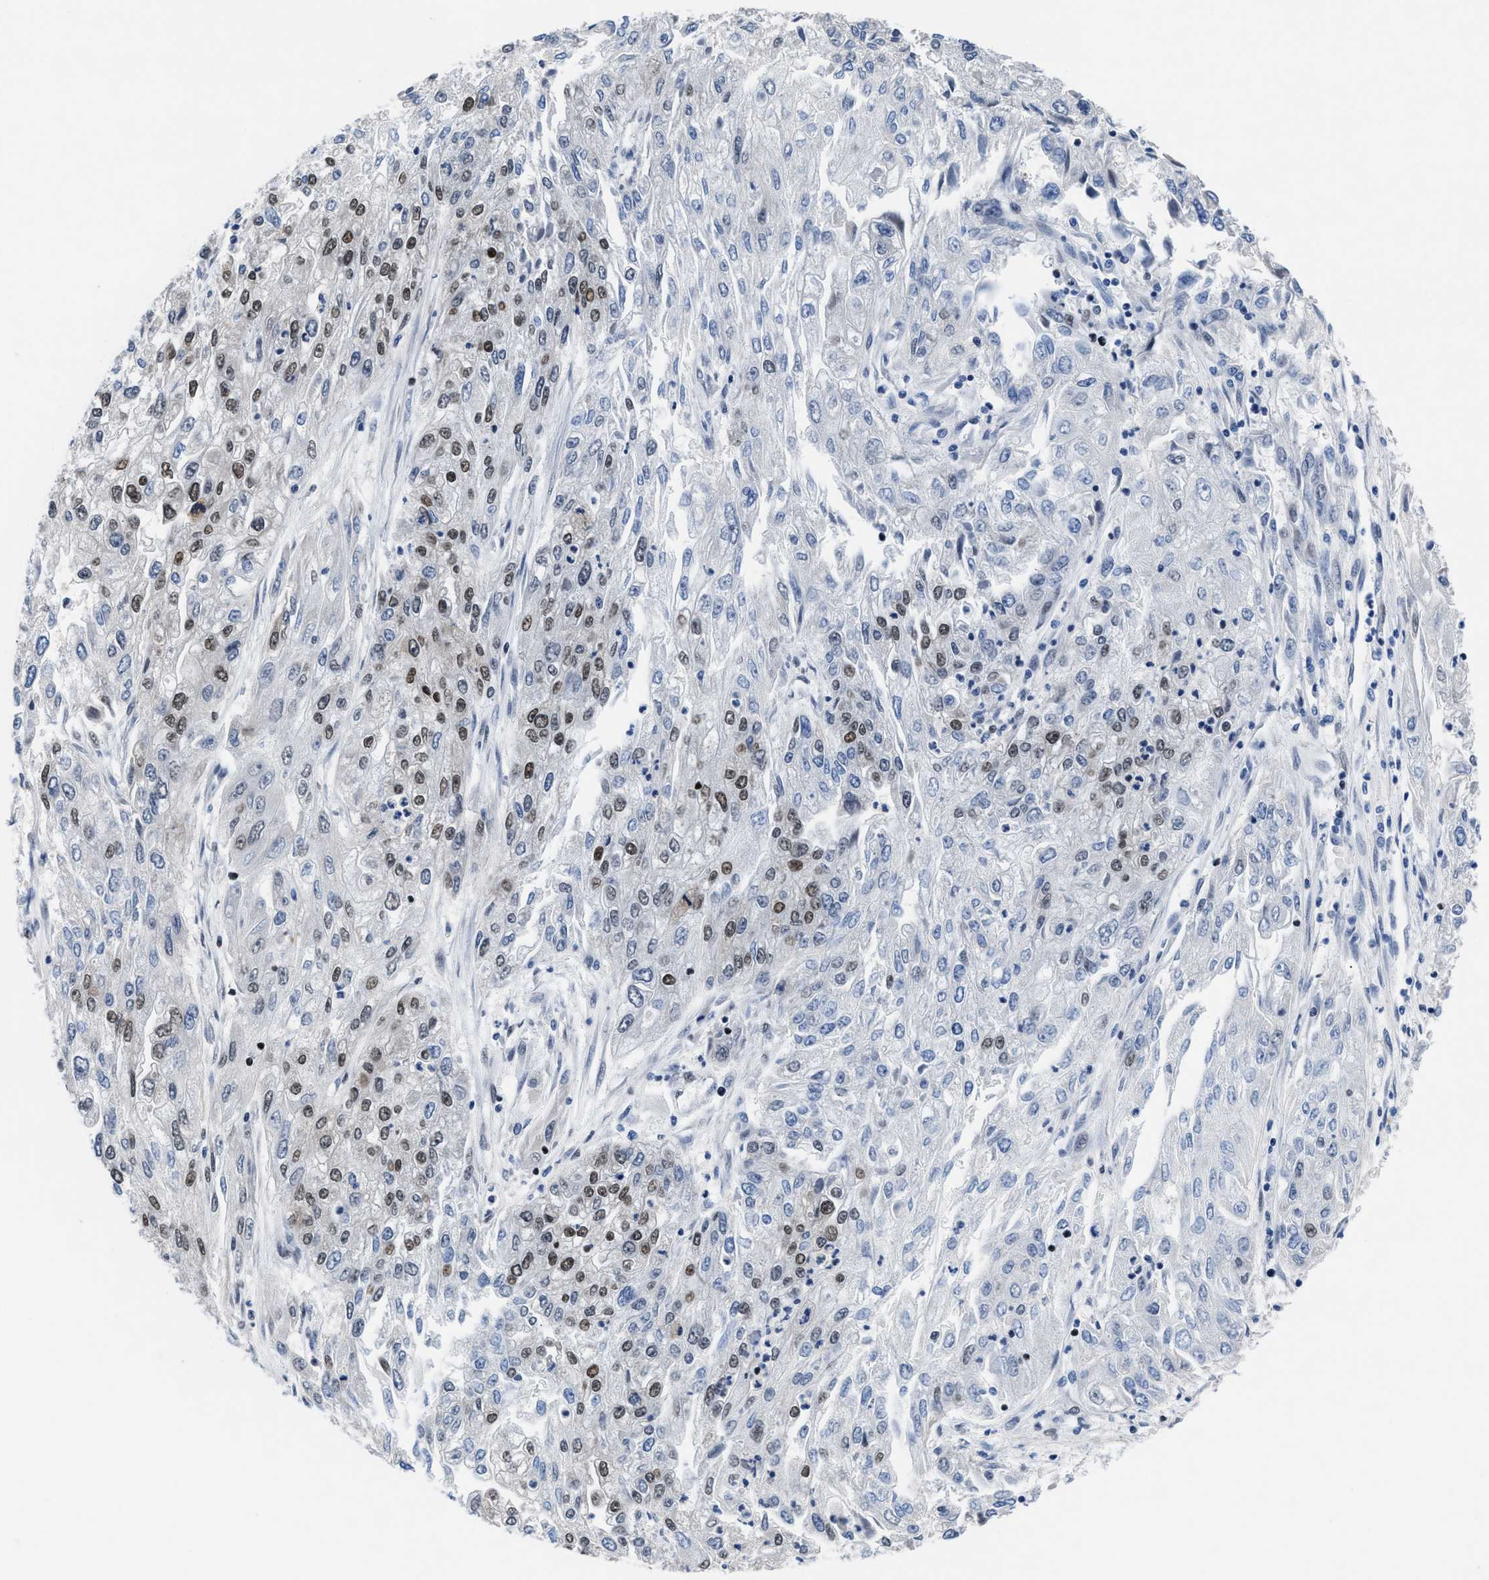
{"staining": {"intensity": "moderate", "quantity": "25%-75%", "location": "nuclear"}, "tissue": "endometrial cancer", "cell_type": "Tumor cells", "image_type": "cancer", "snomed": [{"axis": "morphology", "description": "Adenocarcinoma, NOS"}, {"axis": "topography", "description": "Endometrium"}], "caption": "Immunohistochemical staining of endometrial cancer (adenocarcinoma) displays medium levels of moderate nuclear protein staining in approximately 25%-75% of tumor cells.", "gene": "WDR81", "patient": {"sex": "female", "age": 49}}